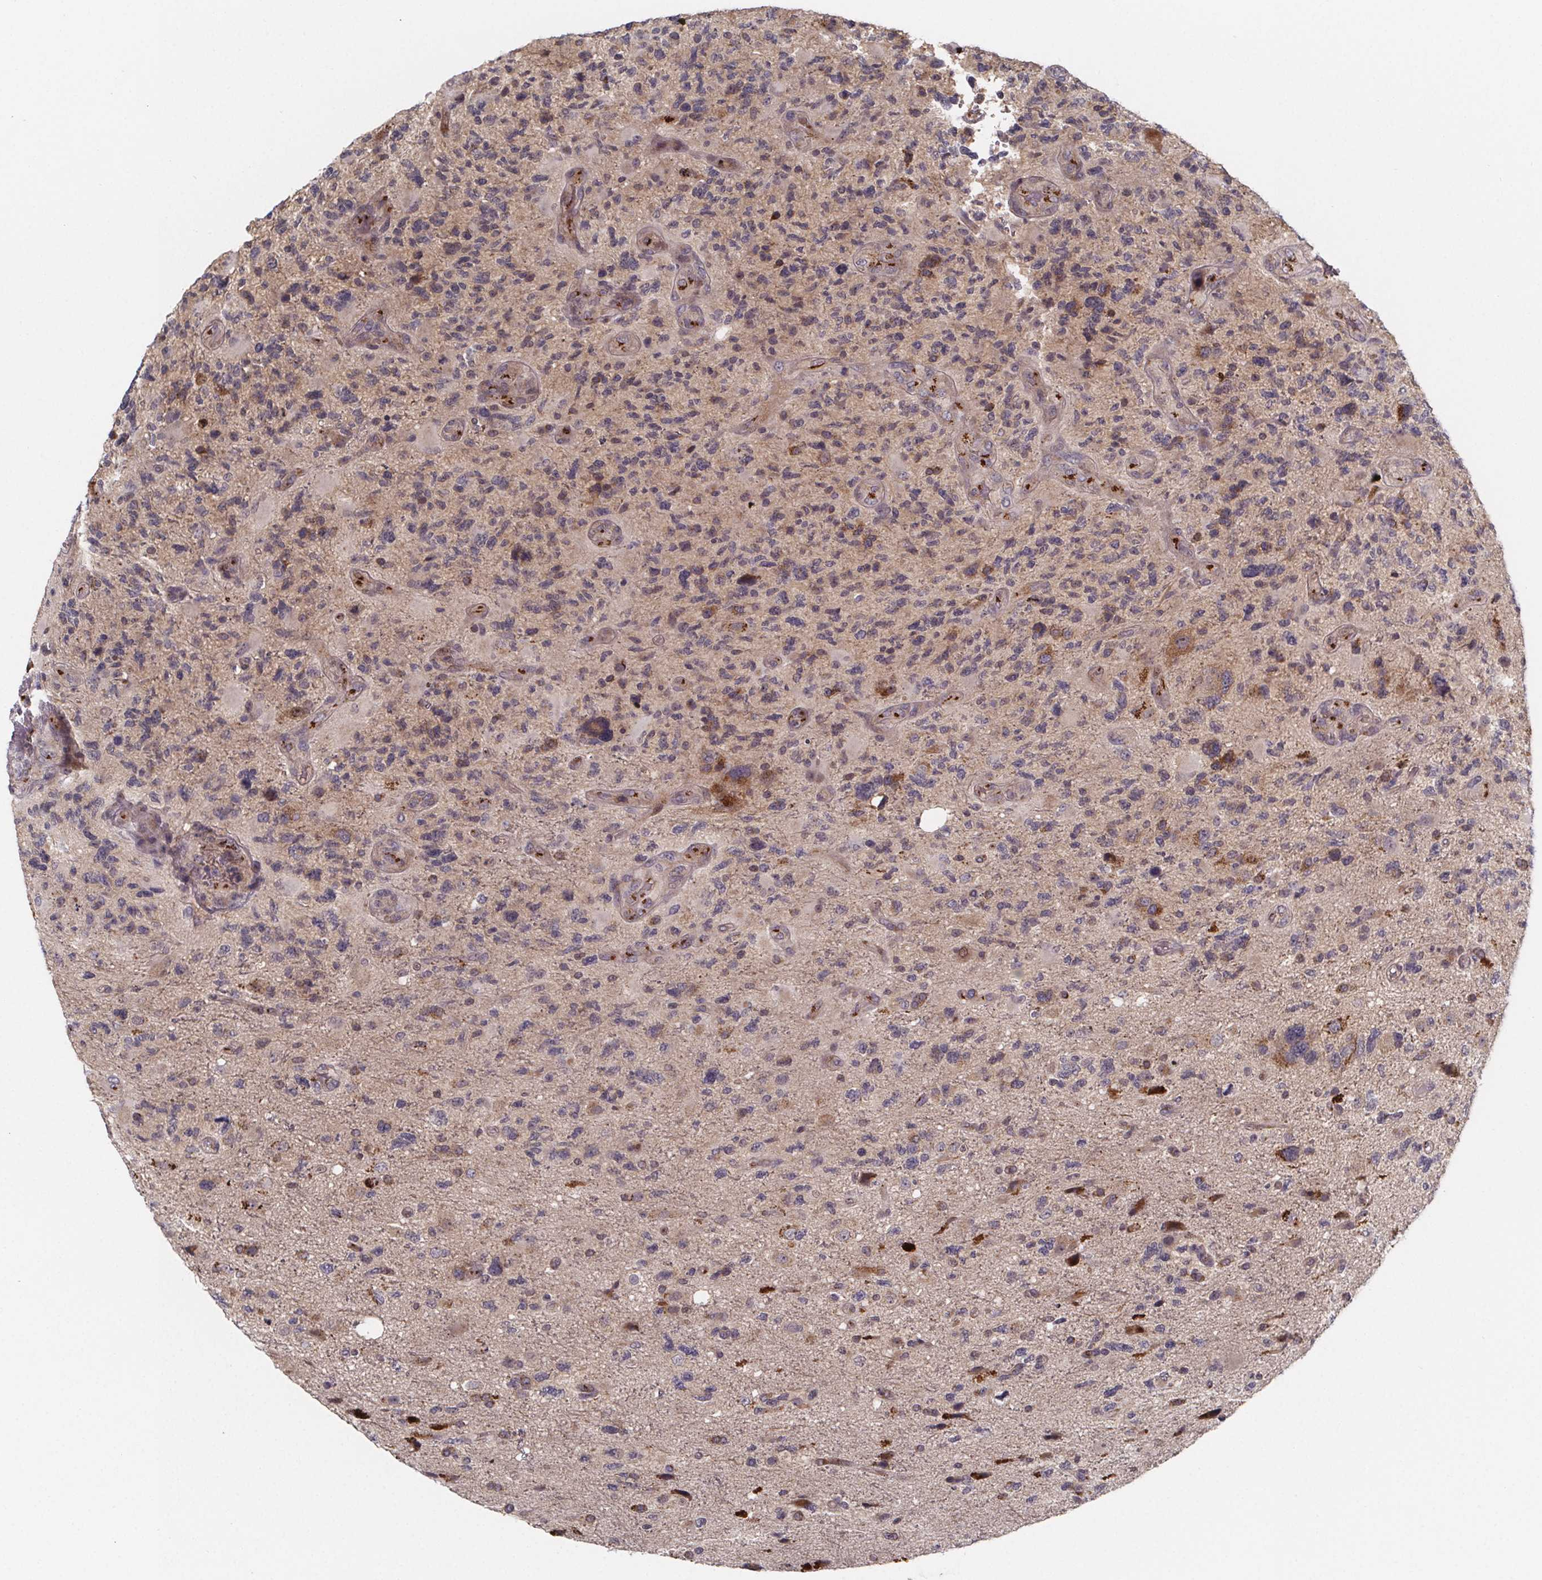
{"staining": {"intensity": "negative", "quantity": "none", "location": "none"}, "tissue": "glioma", "cell_type": "Tumor cells", "image_type": "cancer", "snomed": [{"axis": "morphology", "description": "Glioma, malignant, High grade"}, {"axis": "topography", "description": "Brain"}], "caption": "Immunohistochemistry (IHC) histopathology image of human malignant glioma (high-grade) stained for a protein (brown), which reveals no expression in tumor cells. The staining is performed using DAB (3,3'-diaminobenzidine) brown chromogen with nuclei counter-stained in using hematoxylin.", "gene": "NDST1", "patient": {"sex": "female", "age": 71}}